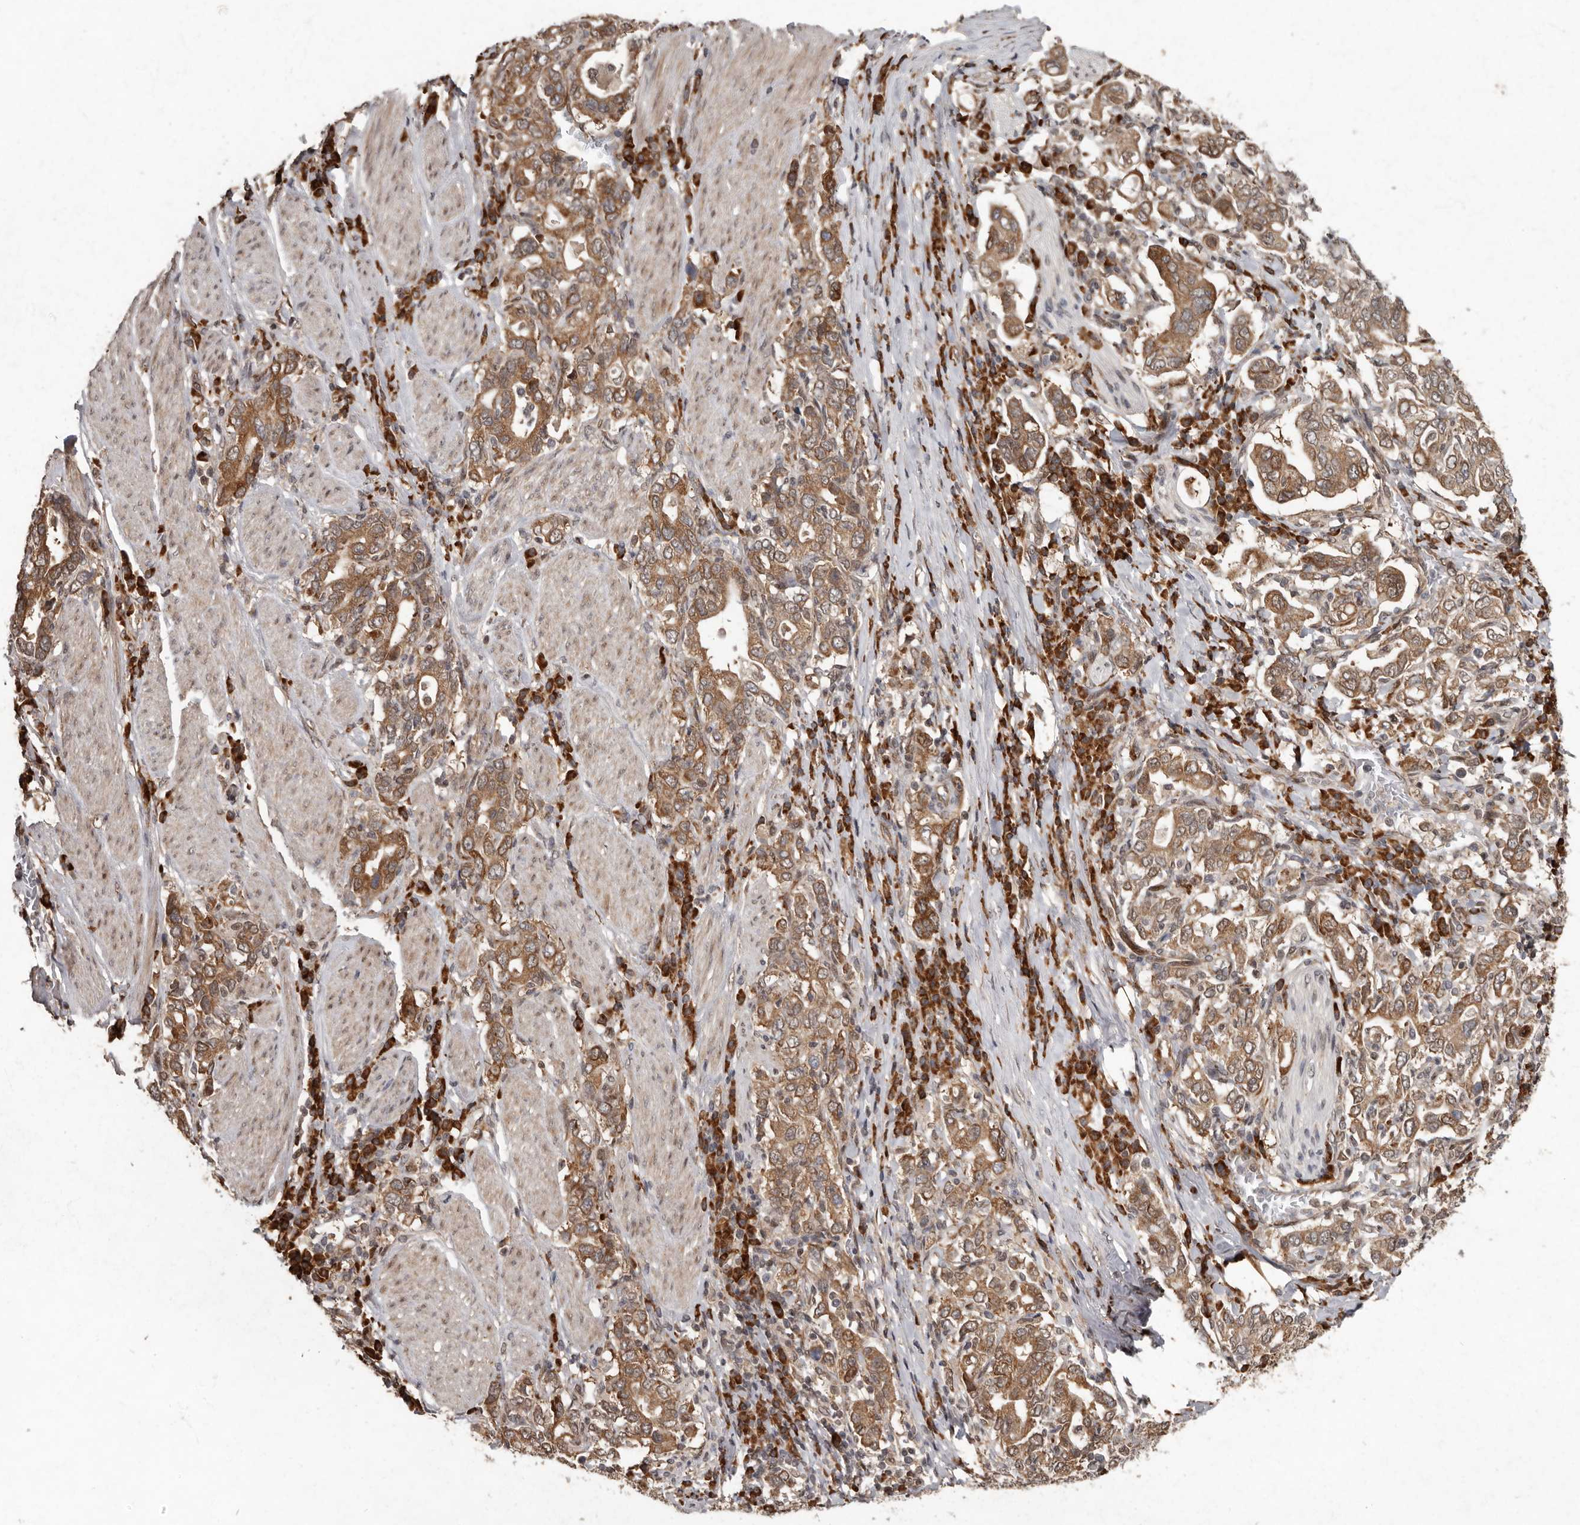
{"staining": {"intensity": "moderate", "quantity": ">75%", "location": "cytoplasmic/membranous"}, "tissue": "stomach cancer", "cell_type": "Tumor cells", "image_type": "cancer", "snomed": [{"axis": "morphology", "description": "Adenocarcinoma, NOS"}, {"axis": "topography", "description": "Stomach, upper"}], "caption": "Human stomach cancer (adenocarcinoma) stained for a protein (brown) shows moderate cytoplasmic/membranous positive positivity in approximately >75% of tumor cells.", "gene": "LRGUK", "patient": {"sex": "male", "age": 62}}